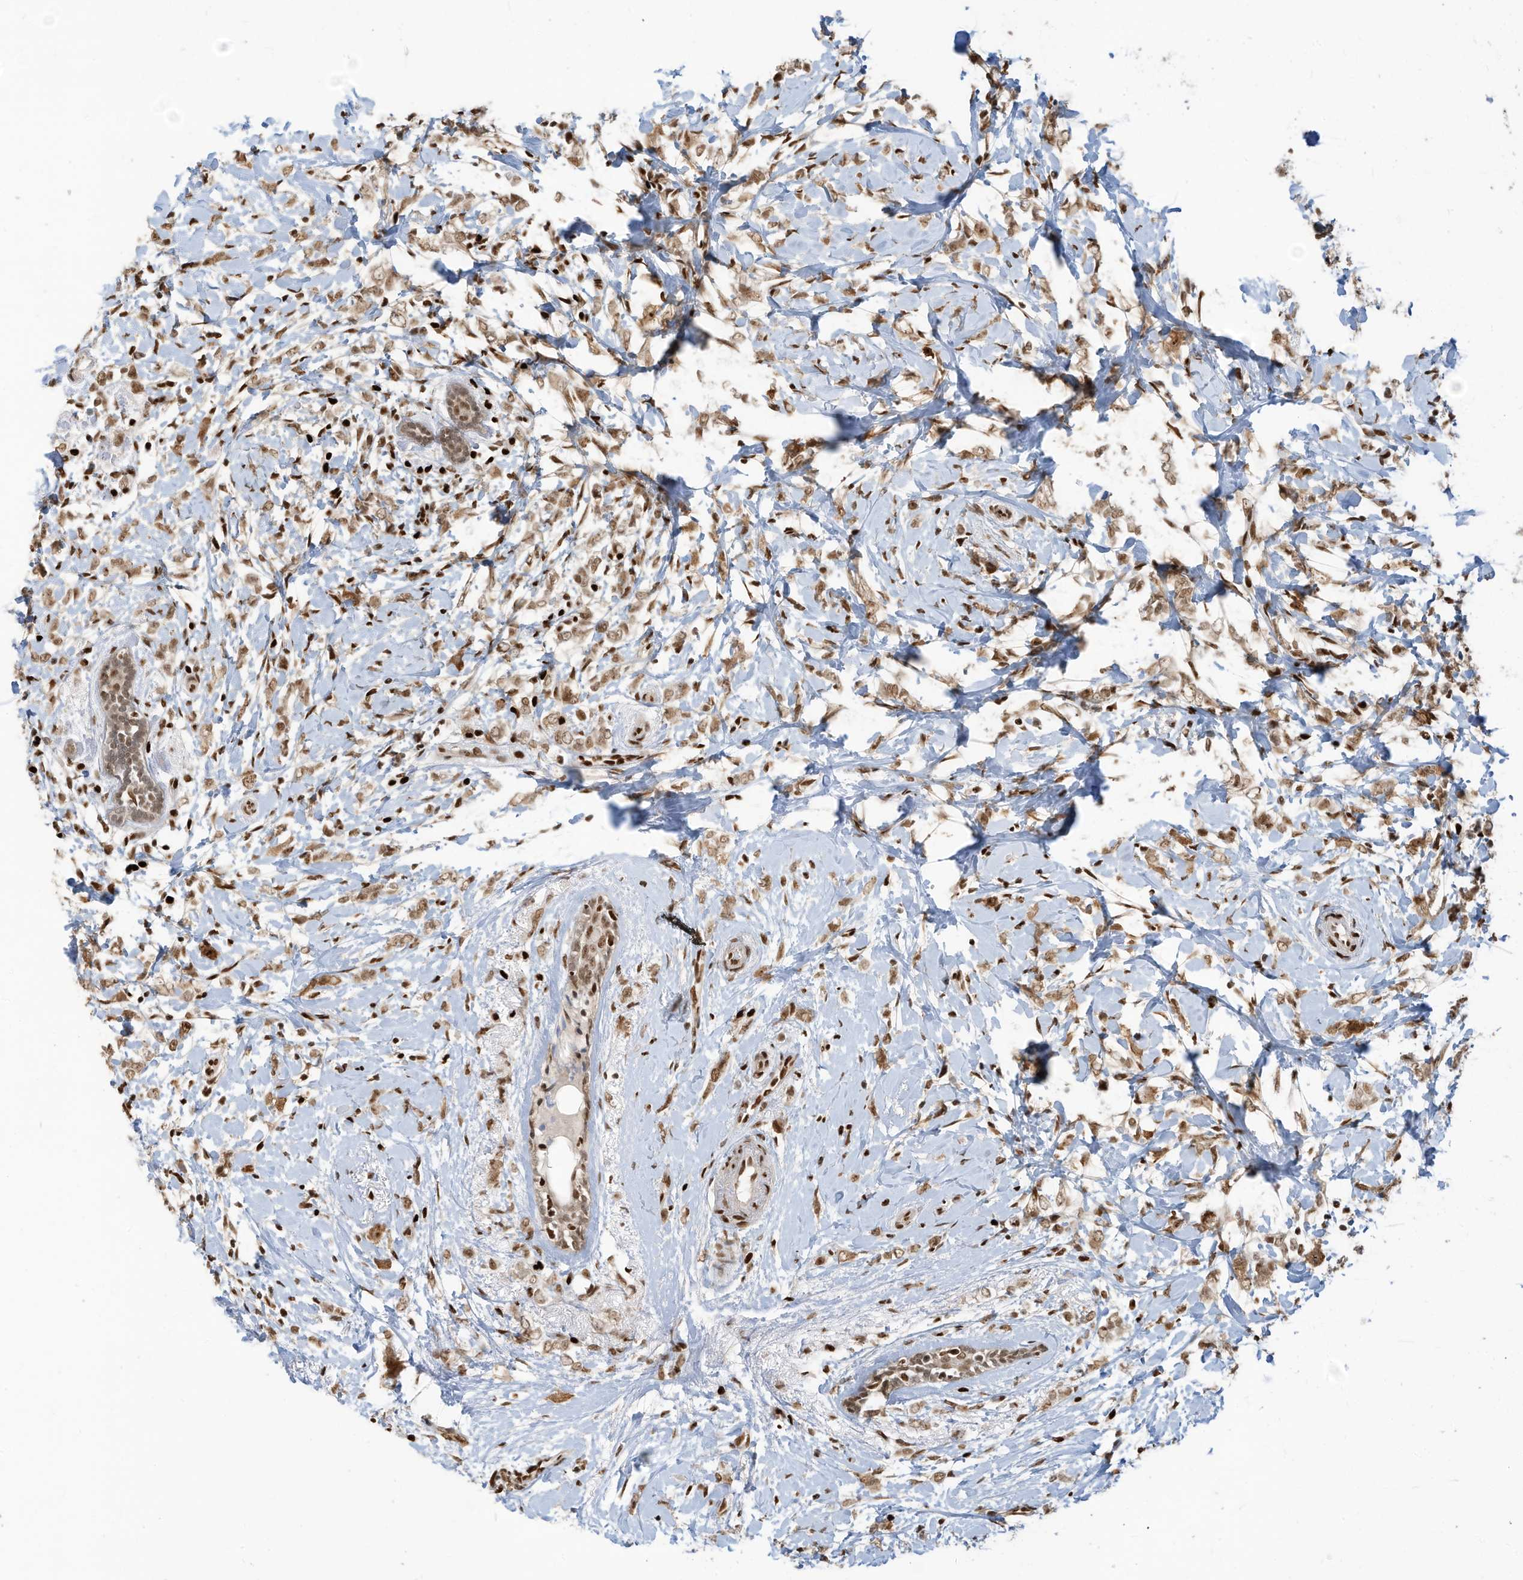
{"staining": {"intensity": "moderate", "quantity": ">75%", "location": "nuclear"}, "tissue": "breast cancer", "cell_type": "Tumor cells", "image_type": "cancer", "snomed": [{"axis": "morphology", "description": "Normal tissue, NOS"}, {"axis": "morphology", "description": "Lobular carcinoma"}, {"axis": "topography", "description": "Breast"}], "caption": "A high-resolution histopathology image shows immunohistochemistry (IHC) staining of breast cancer (lobular carcinoma), which shows moderate nuclear positivity in about >75% of tumor cells.", "gene": "SAMD15", "patient": {"sex": "female", "age": 47}}